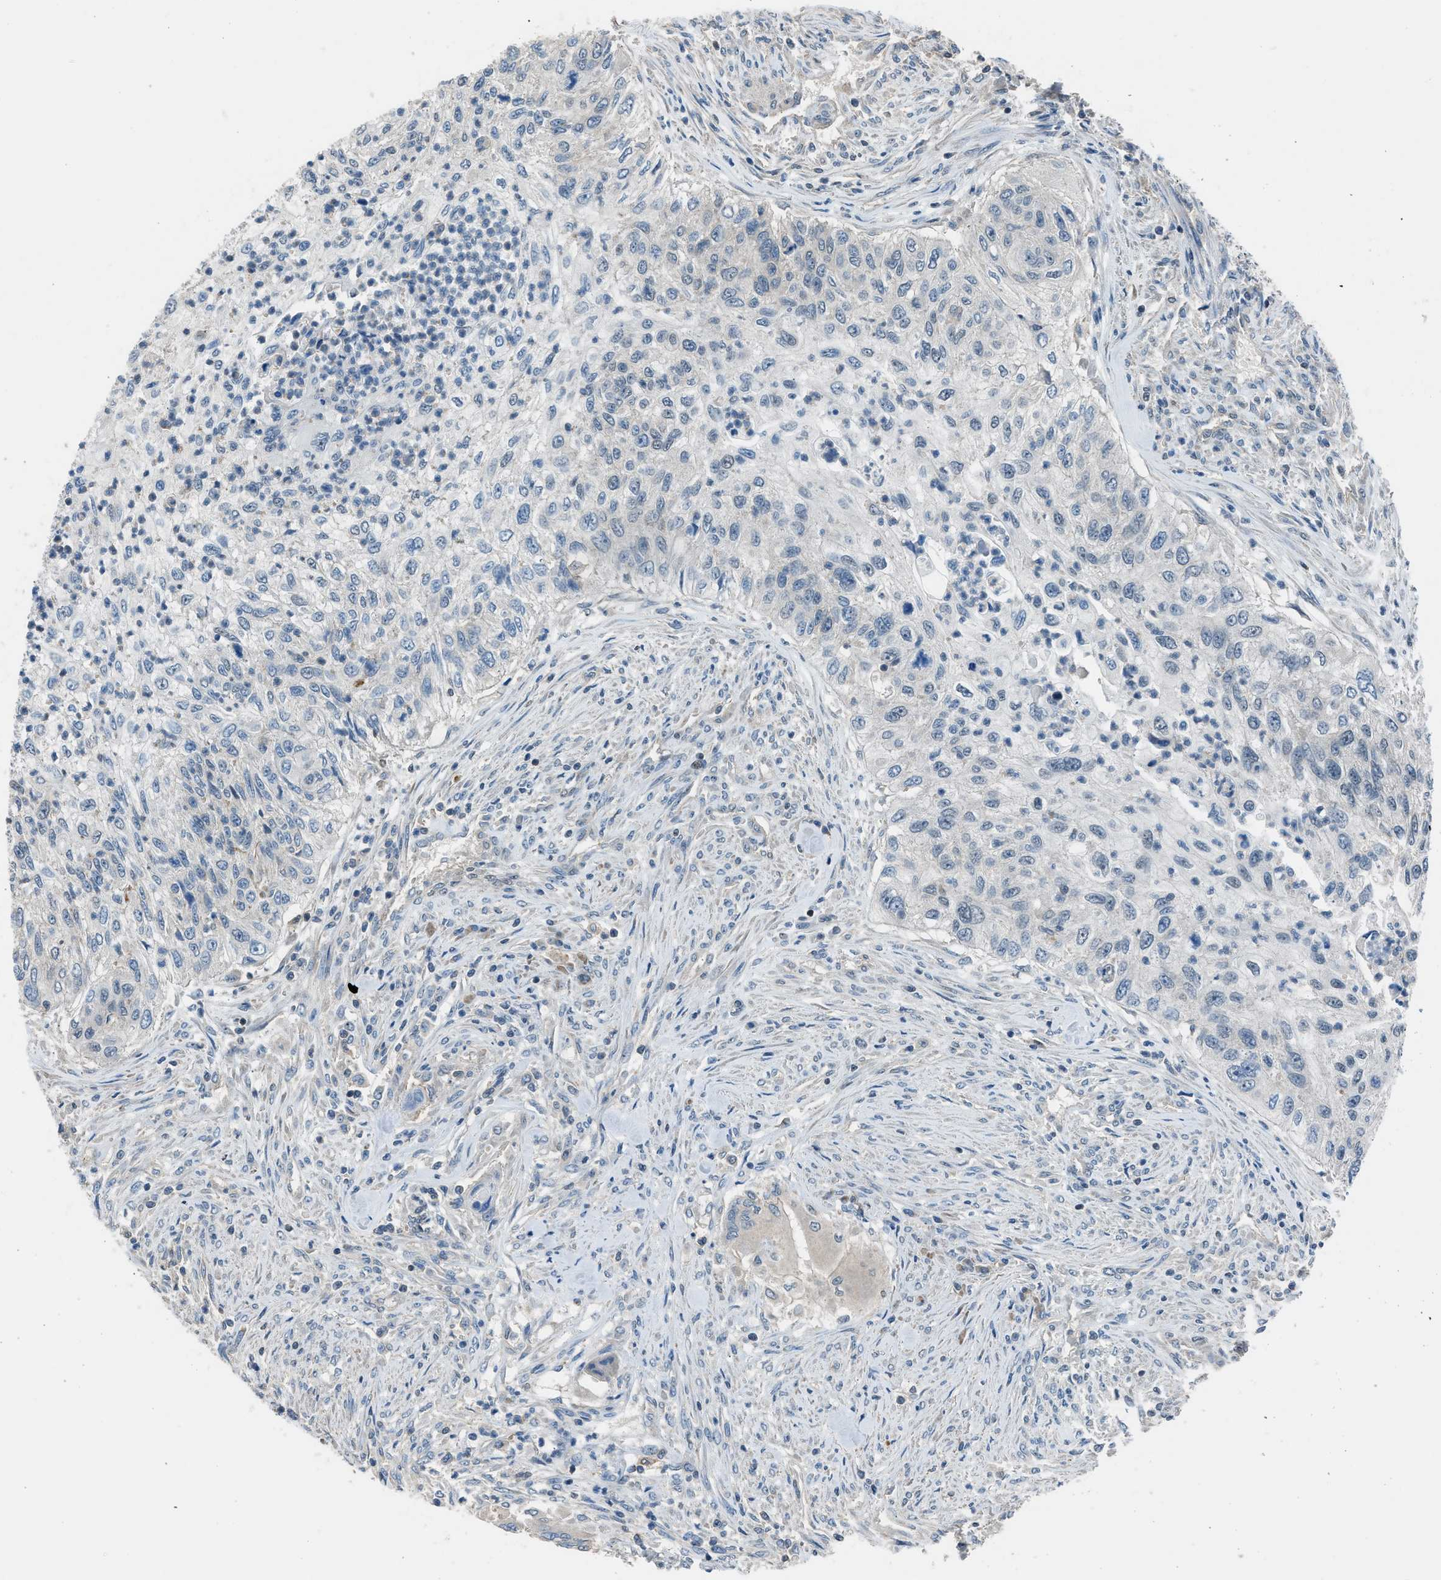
{"staining": {"intensity": "negative", "quantity": "none", "location": "none"}, "tissue": "urothelial cancer", "cell_type": "Tumor cells", "image_type": "cancer", "snomed": [{"axis": "morphology", "description": "Urothelial carcinoma, High grade"}, {"axis": "topography", "description": "Urinary bladder"}], "caption": "High magnification brightfield microscopy of urothelial cancer stained with DAB (3,3'-diaminobenzidine) (brown) and counterstained with hematoxylin (blue): tumor cells show no significant positivity.", "gene": "LMLN", "patient": {"sex": "female", "age": 60}}